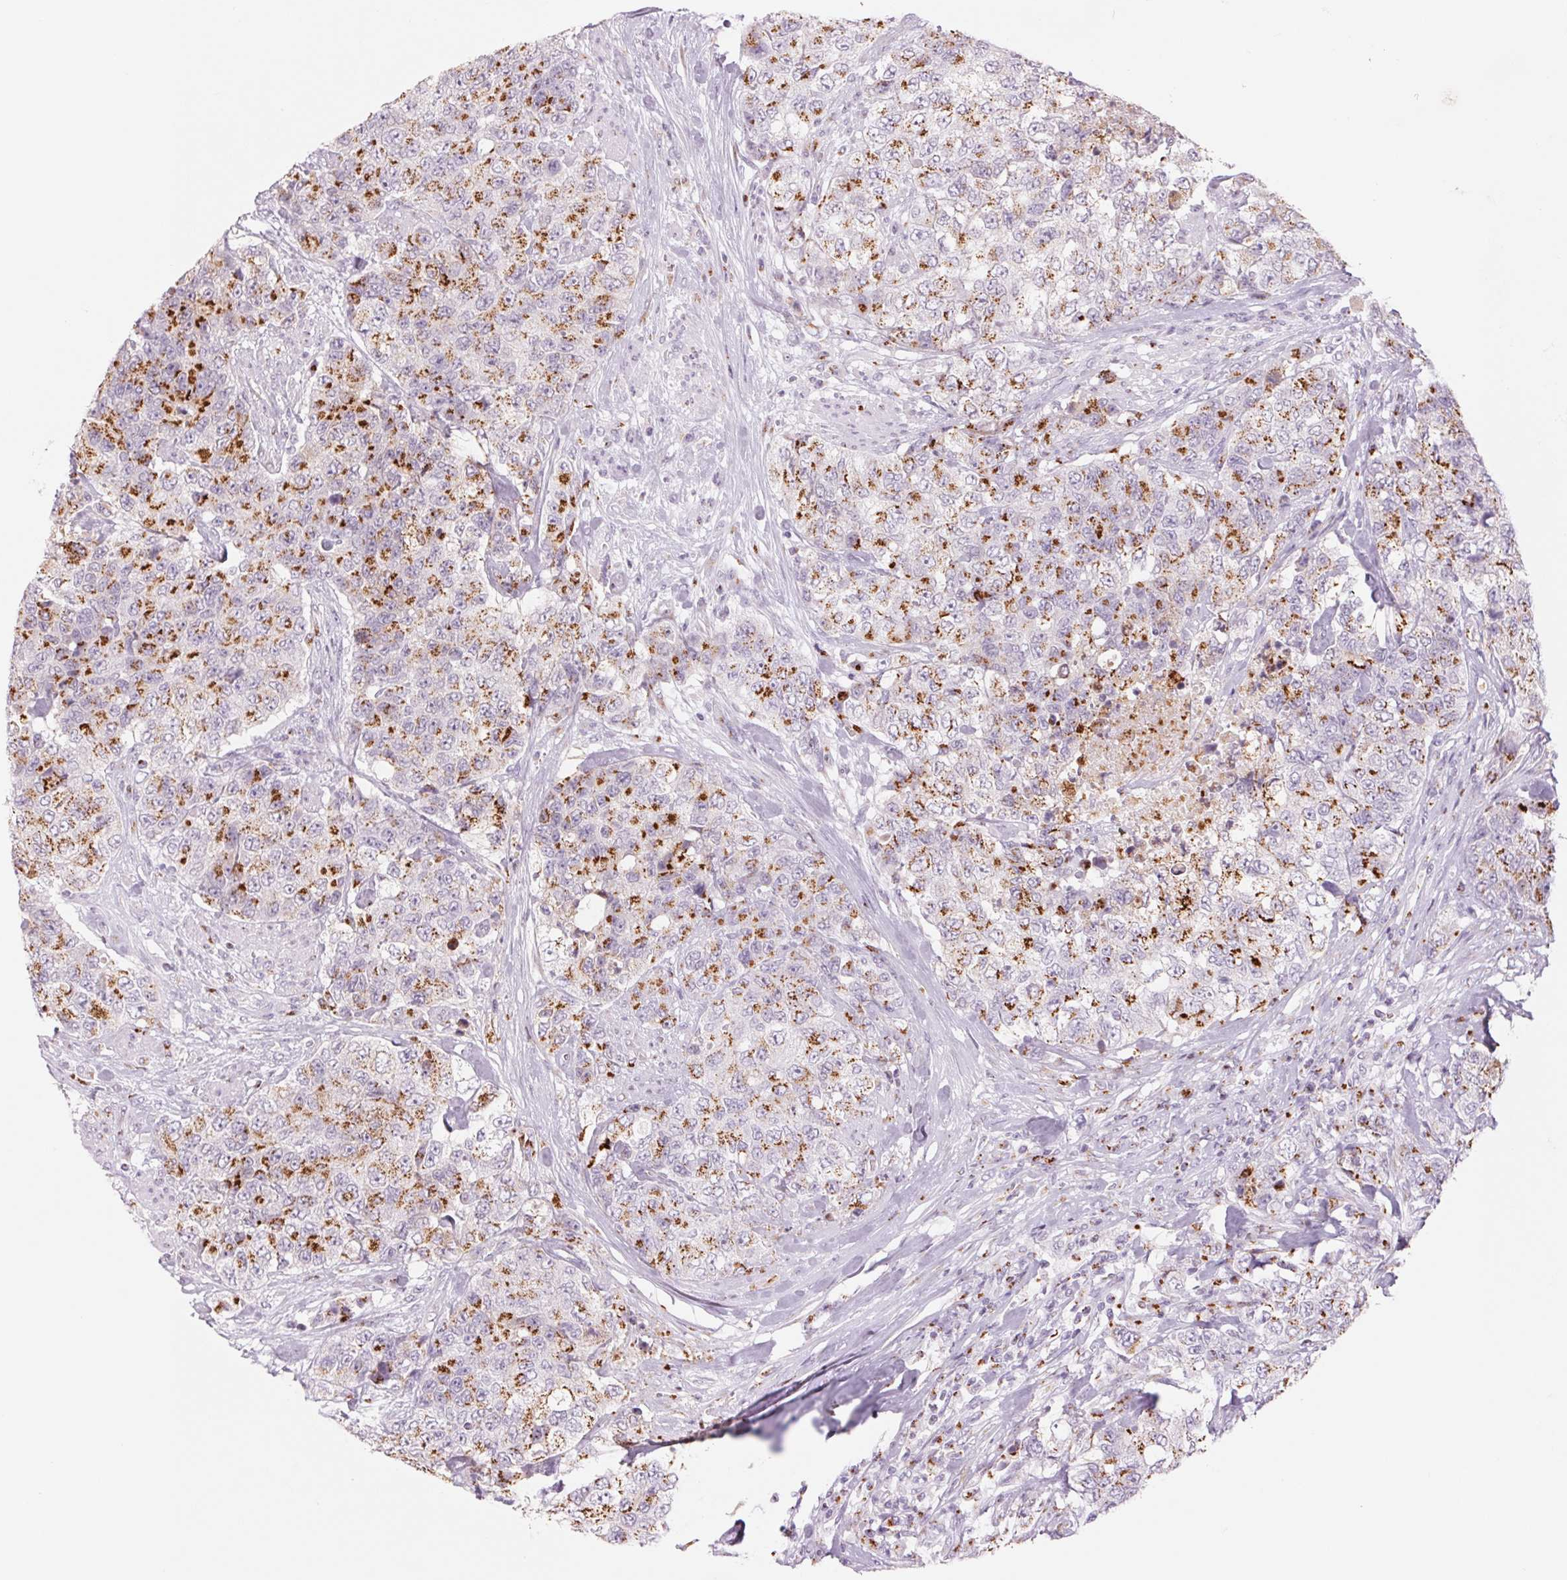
{"staining": {"intensity": "strong", "quantity": "25%-75%", "location": "cytoplasmic/membranous"}, "tissue": "urothelial cancer", "cell_type": "Tumor cells", "image_type": "cancer", "snomed": [{"axis": "morphology", "description": "Urothelial carcinoma, High grade"}, {"axis": "topography", "description": "Urinary bladder"}], "caption": "Protein expression by immunohistochemistry exhibits strong cytoplasmic/membranous positivity in about 25%-75% of tumor cells in urothelial cancer. (brown staining indicates protein expression, while blue staining denotes nuclei).", "gene": "GALNT7", "patient": {"sex": "female", "age": 78}}